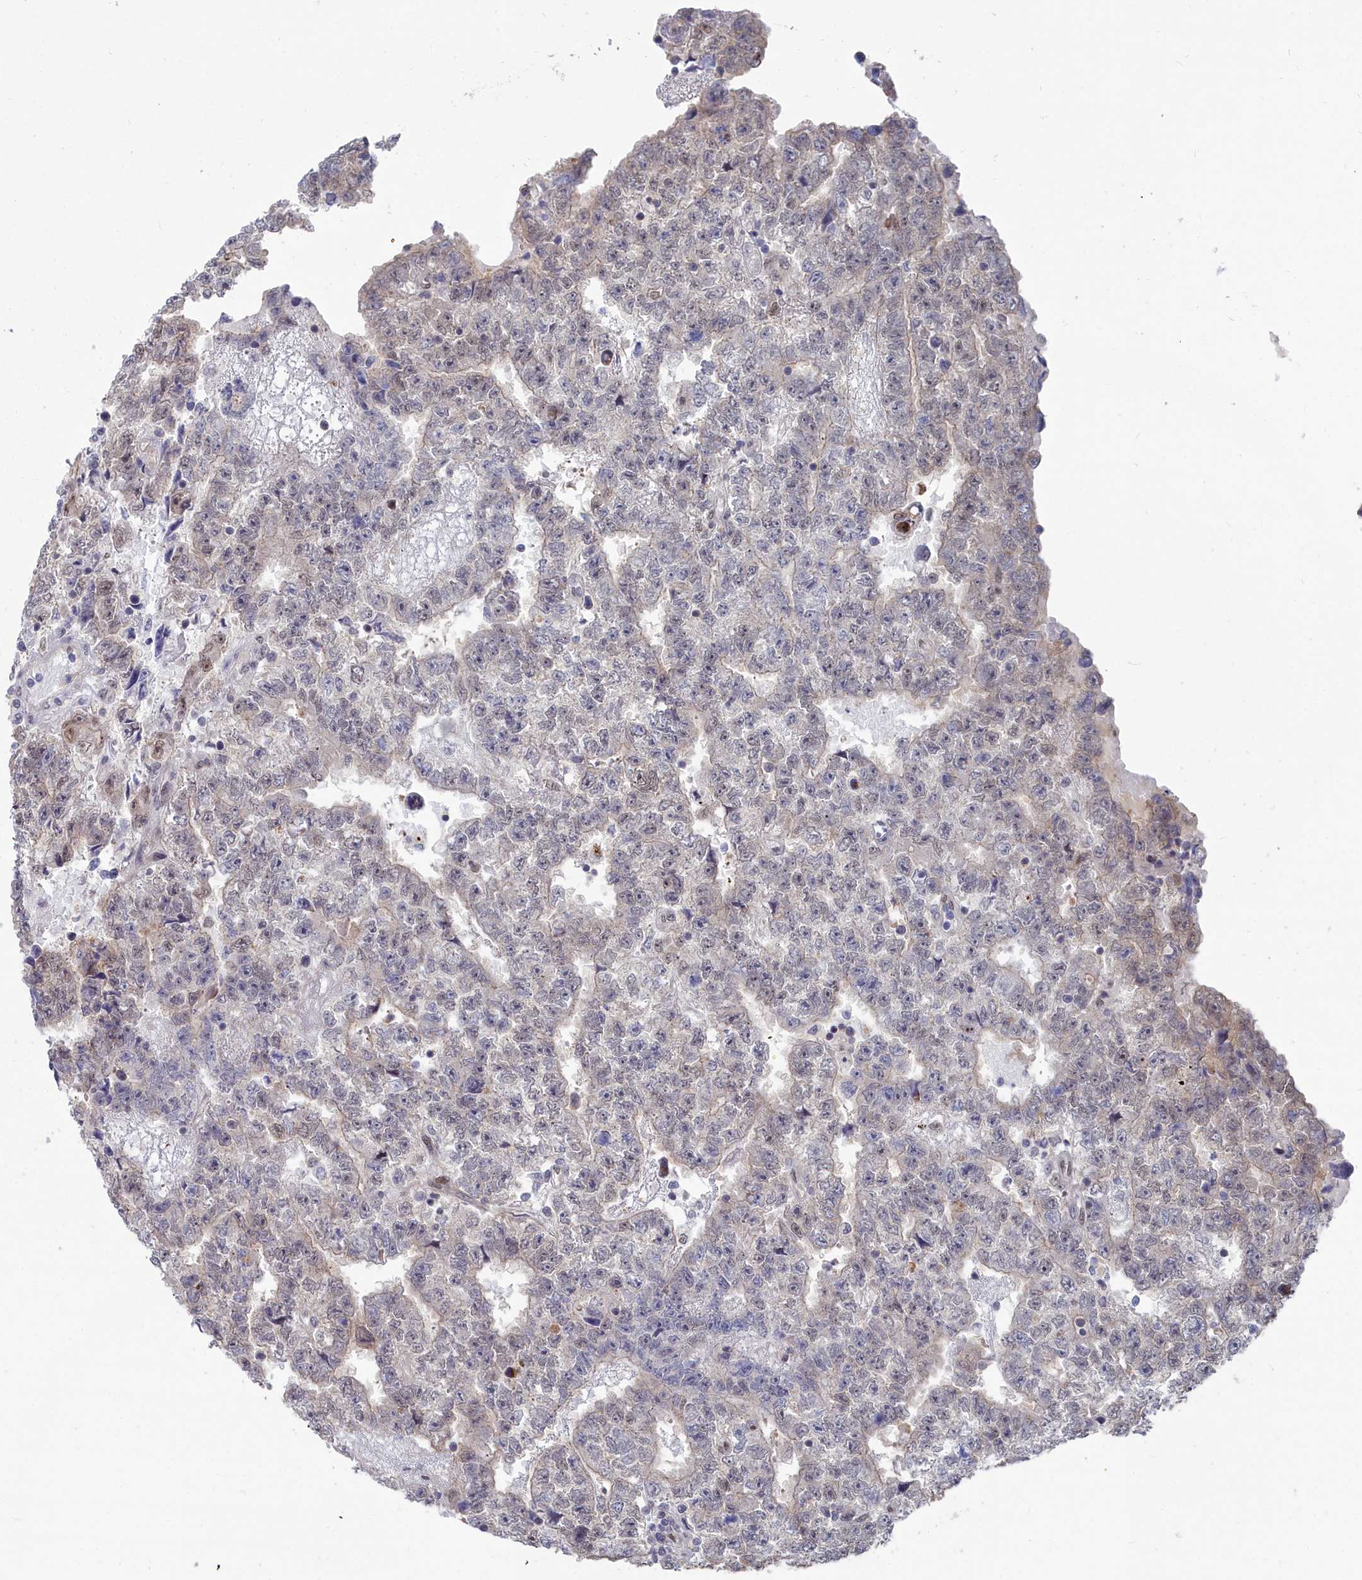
{"staining": {"intensity": "negative", "quantity": "none", "location": "none"}, "tissue": "testis cancer", "cell_type": "Tumor cells", "image_type": "cancer", "snomed": [{"axis": "morphology", "description": "Carcinoma, Embryonal, NOS"}, {"axis": "topography", "description": "Testis"}], "caption": "A micrograph of testis embryonal carcinoma stained for a protein reveals no brown staining in tumor cells. (DAB immunohistochemistry visualized using brightfield microscopy, high magnification).", "gene": "RPS27A", "patient": {"sex": "male", "age": 25}}